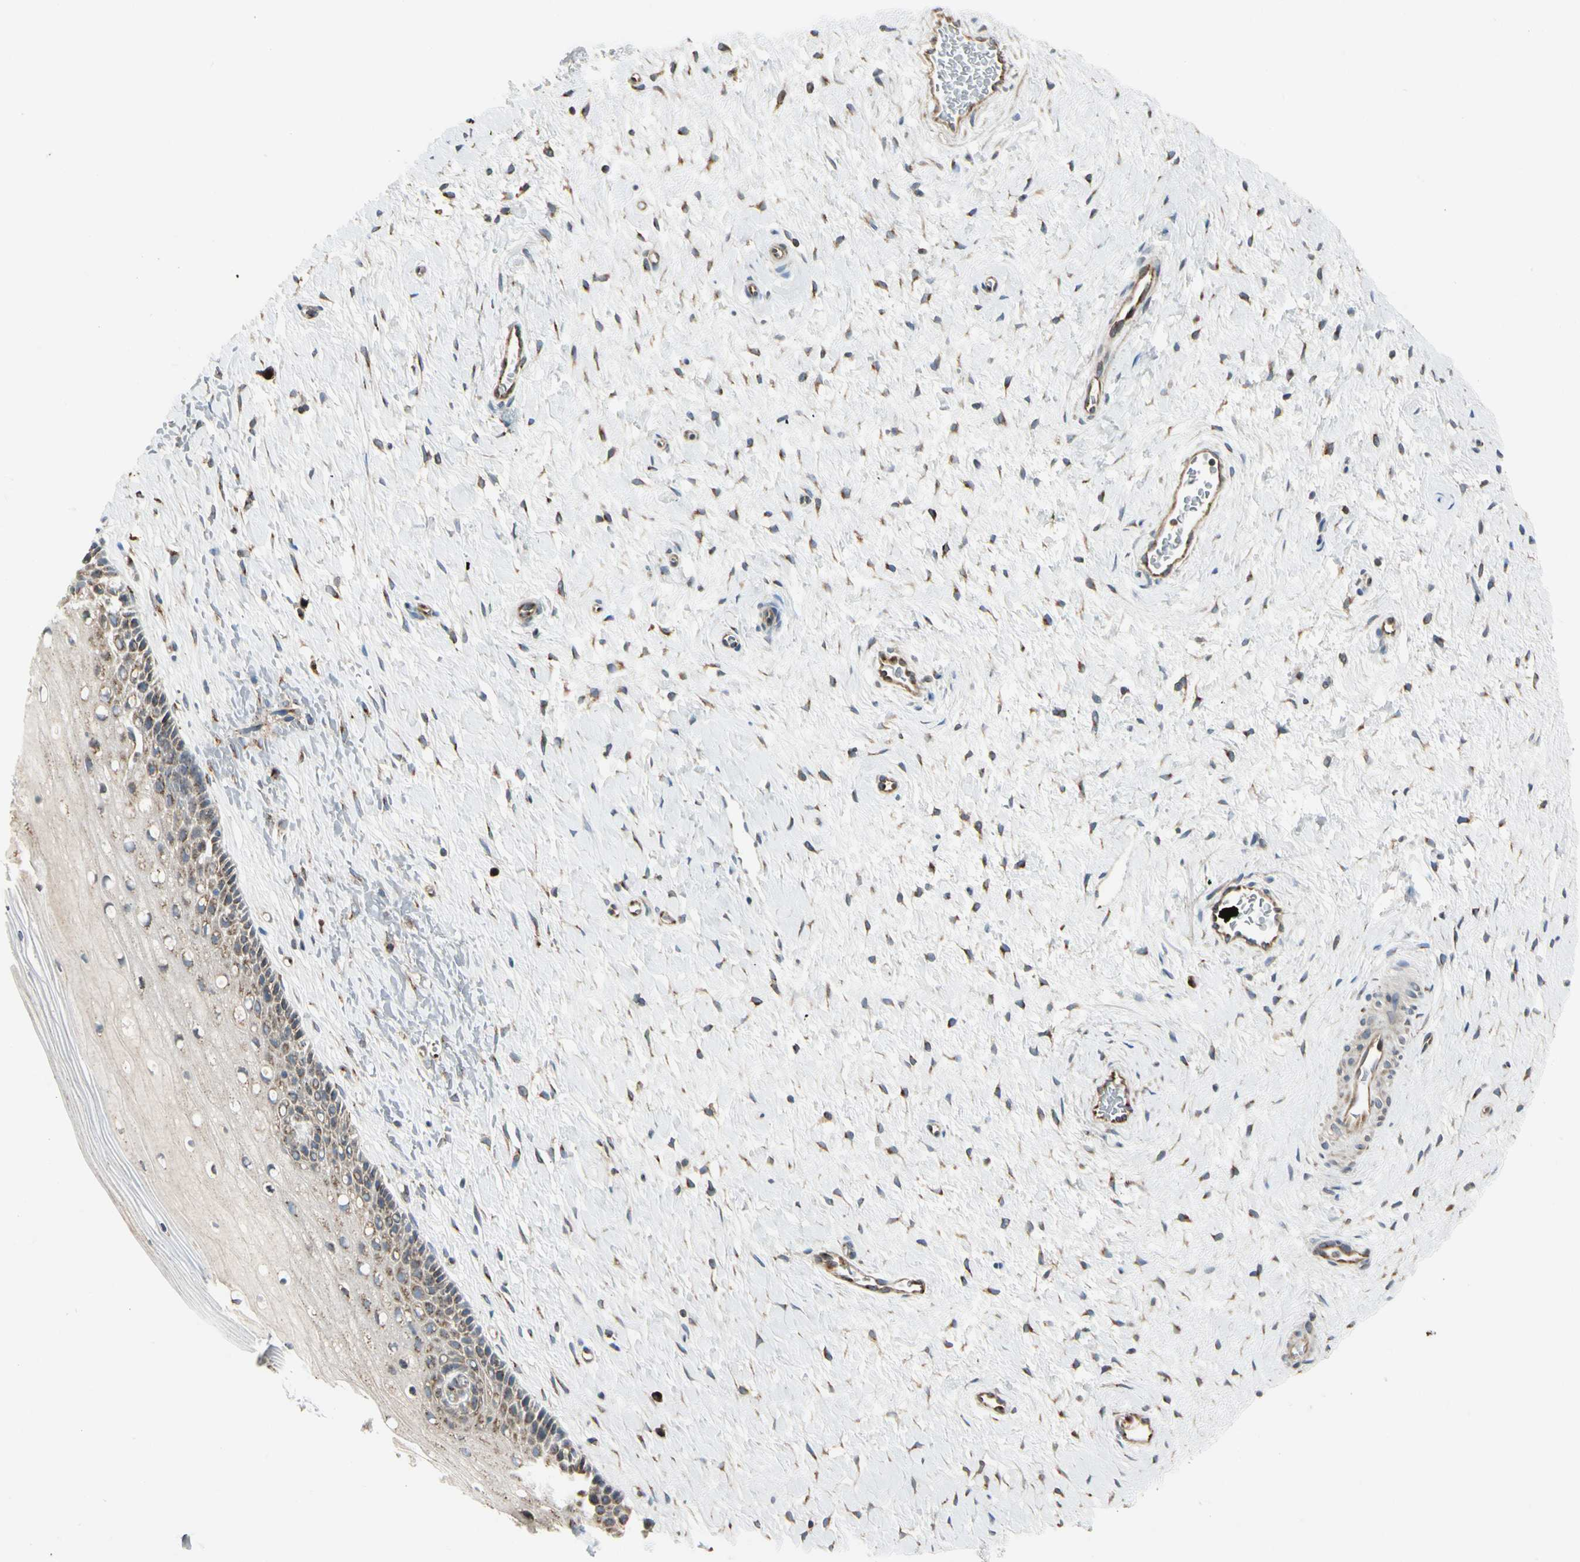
{"staining": {"intensity": "moderate", "quantity": ">75%", "location": "cytoplasmic/membranous"}, "tissue": "cervix", "cell_type": "Glandular cells", "image_type": "normal", "snomed": [{"axis": "morphology", "description": "Normal tissue, NOS"}, {"axis": "topography", "description": "Cervix"}], "caption": "Unremarkable cervix was stained to show a protein in brown. There is medium levels of moderate cytoplasmic/membranous staining in about >75% of glandular cells. (DAB IHC with brightfield microscopy, high magnification).", "gene": "NUCB2", "patient": {"sex": "female", "age": 39}}